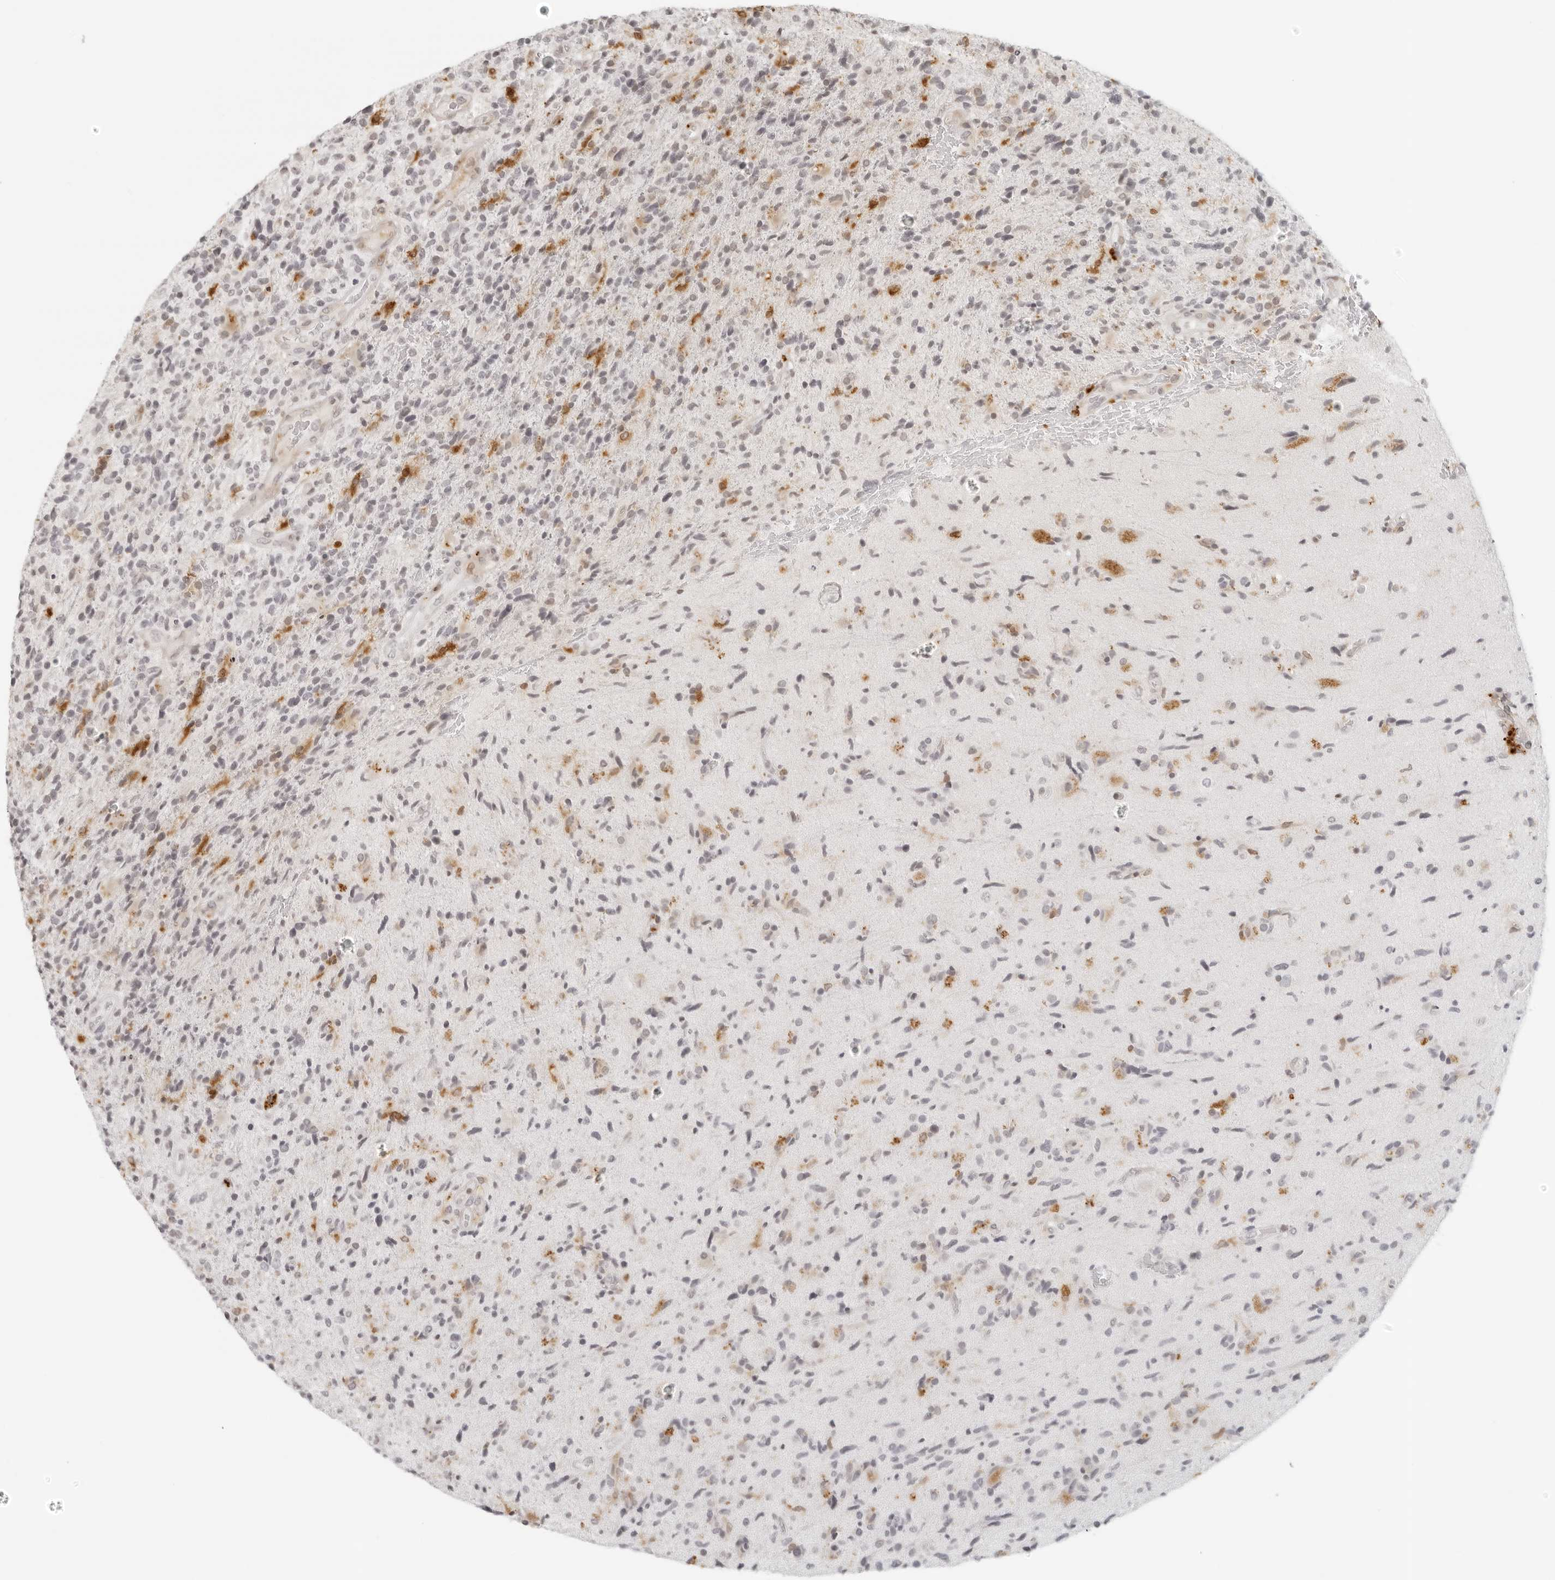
{"staining": {"intensity": "negative", "quantity": "none", "location": "none"}, "tissue": "glioma", "cell_type": "Tumor cells", "image_type": "cancer", "snomed": [{"axis": "morphology", "description": "Glioma, malignant, High grade"}, {"axis": "topography", "description": "Brain"}], "caption": "Tumor cells are negative for brown protein staining in high-grade glioma (malignant).", "gene": "ZNF678", "patient": {"sex": "male", "age": 72}}